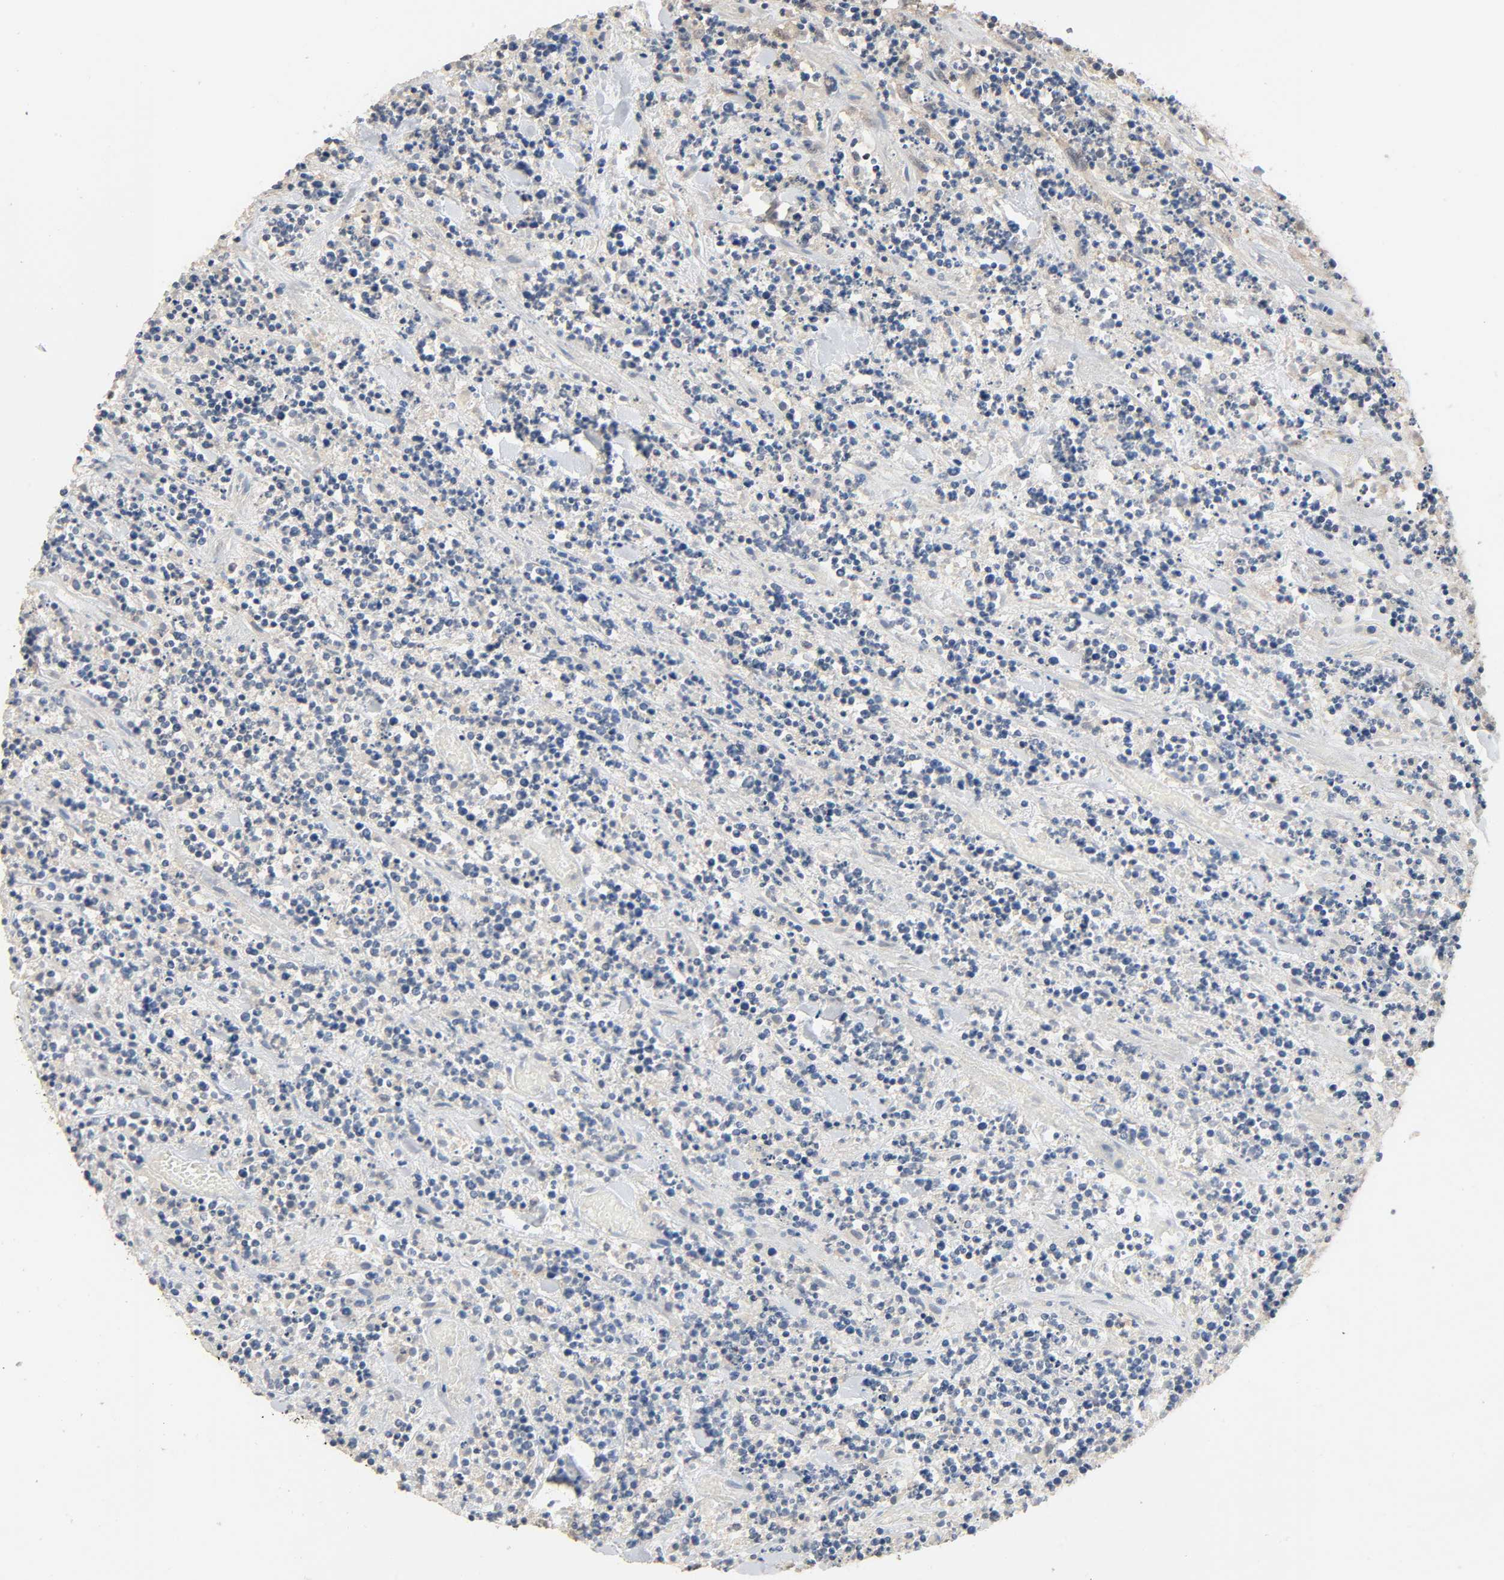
{"staining": {"intensity": "negative", "quantity": "none", "location": "none"}, "tissue": "lymphoma", "cell_type": "Tumor cells", "image_type": "cancer", "snomed": [{"axis": "morphology", "description": "Malignant lymphoma, non-Hodgkin's type, High grade"}, {"axis": "topography", "description": "Soft tissue"}], "caption": "Immunohistochemistry of human lymphoma shows no positivity in tumor cells. (Brightfield microscopy of DAB (3,3'-diaminobenzidine) immunohistochemistry (IHC) at high magnification).", "gene": "MAGEA8", "patient": {"sex": "male", "age": 18}}